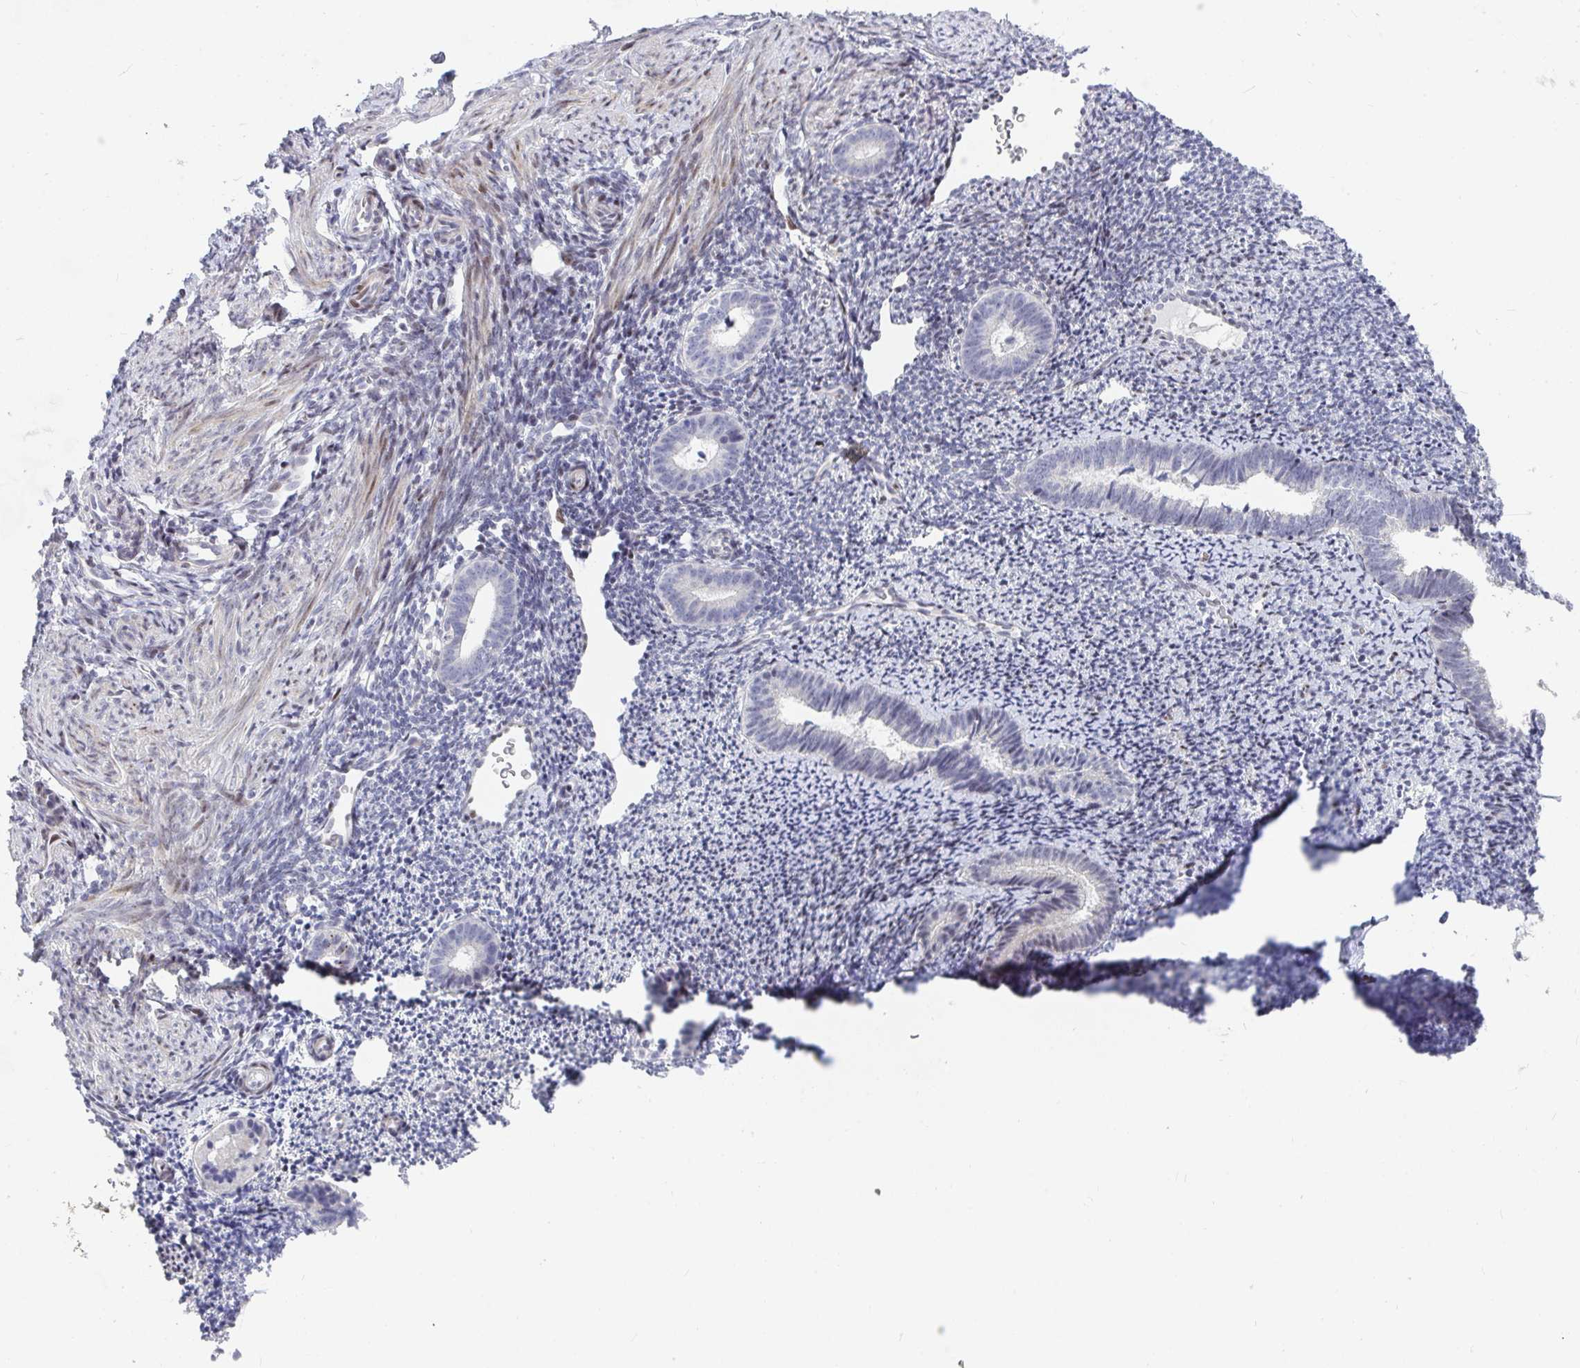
{"staining": {"intensity": "moderate", "quantity": "<25%", "location": "nuclear"}, "tissue": "endometrium", "cell_type": "Cells in endometrial stroma", "image_type": "normal", "snomed": [{"axis": "morphology", "description": "Normal tissue, NOS"}, {"axis": "topography", "description": "Endometrium"}], "caption": "Cells in endometrial stroma exhibit low levels of moderate nuclear expression in approximately <25% of cells in benign human endometrium. Using DAB (3,3'-diaminobenzidine) (brown) and hematoxylin (blue) stains, captured at high magnification using brightfield microscopy.", "gene": "ZIC3", "patient": {"sex": "female", "age": 39}}